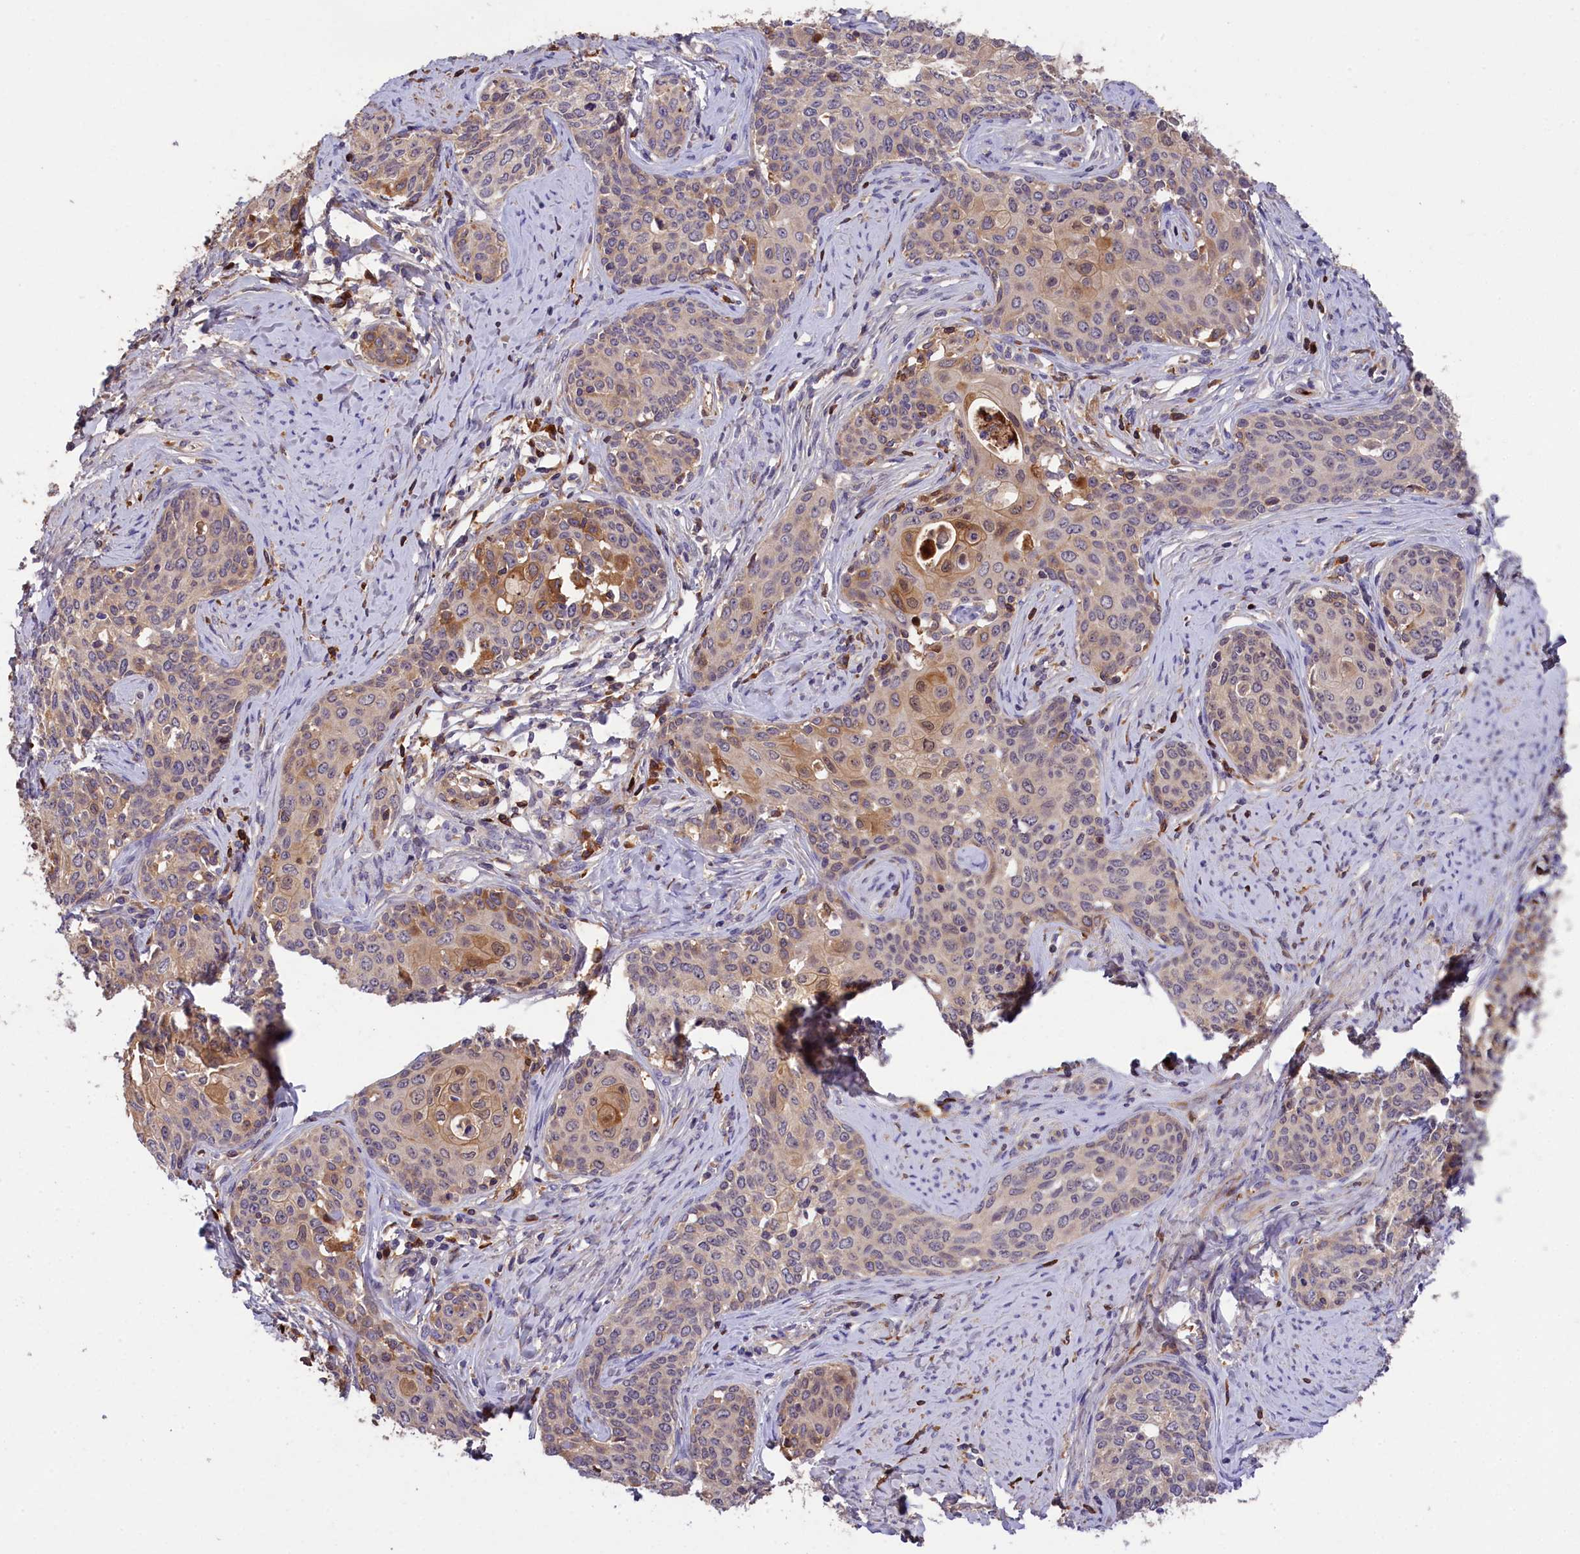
{"staining": {"intensity": "moderate", "quantity": "<25%", "location": "cytoplasmic/membranous,nuclear"}, "tissue": "cervical cancer", "cell_type": "Tumor cells", "image_type": "cancer", "snomed": [{"axis": "morphology", "description": "Squamous cell carcinoma, NOS"}, {"axis": "morphology", "description": "Adenocarcinoma, NOS"}, {"axis": "topography", "description": "Cervix"}], "caption": "A low amount of moderate cytoplasmic/membranous and nuclear staining is appreciated in approximately <25% of tumor cells in cervical cancer (adenocarcinoma) tissue.", "gene": "PHAF1", "patient": {"sex": "female", "age": 52}}